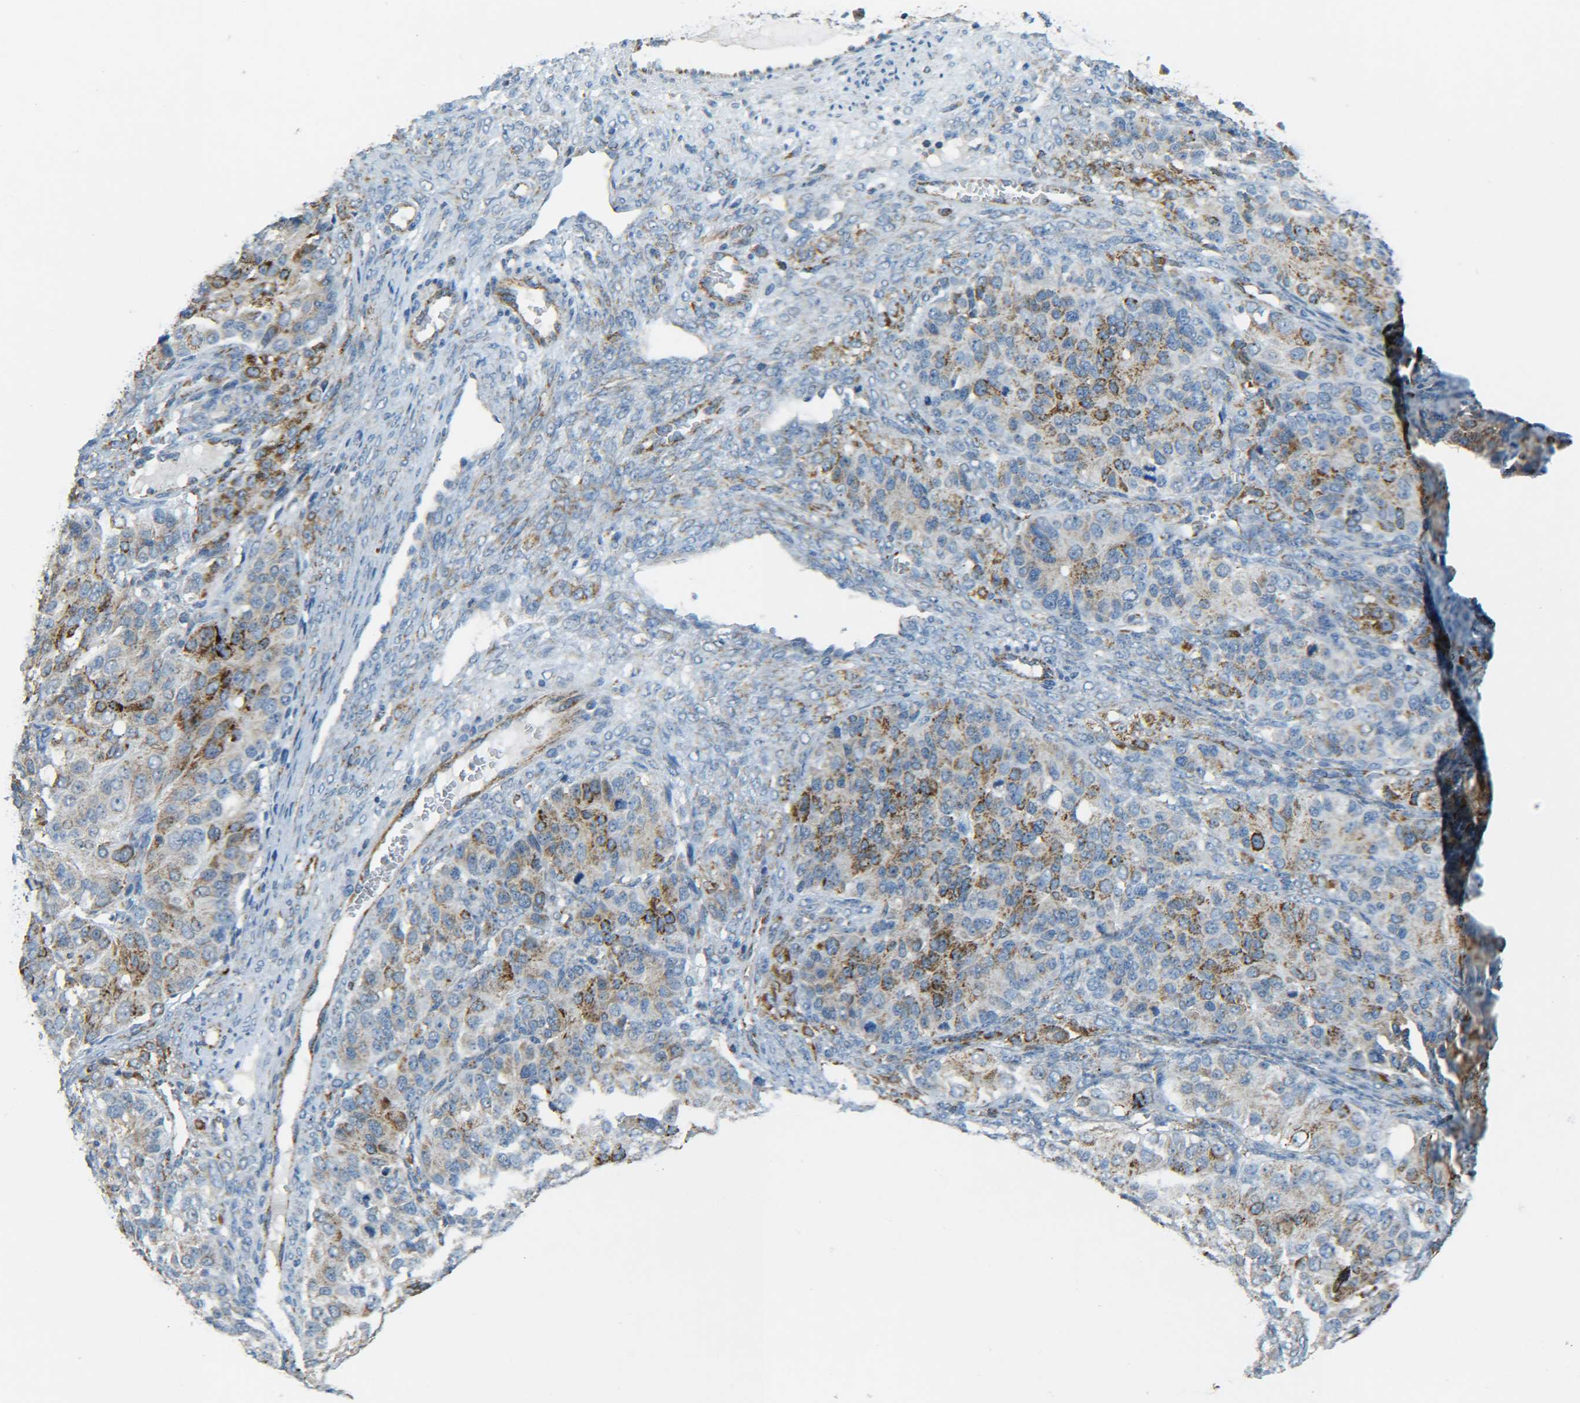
{"staining": {"intensity": "moderate", "quantity": "25%-75%", "location": "cytoplasmic/membranous"}, "tissue": "ovarian cancer", "cell_type": "Tumor cells", "image_type": "cancer", "snomed": [{"axis": "morphology", "description": "Carcinoma, endometroid"}, {"axis": "topography", "description": "Ovary"}], "caption": "Ovarian cancer tissue reveals moderate cytoplasmic/membranous expression in approximately 25%-75% of tumor cells, visualized by immunohistochemistry.", "gene": "CYB5R1", "patient": {"sex": "female", "age": 51}}